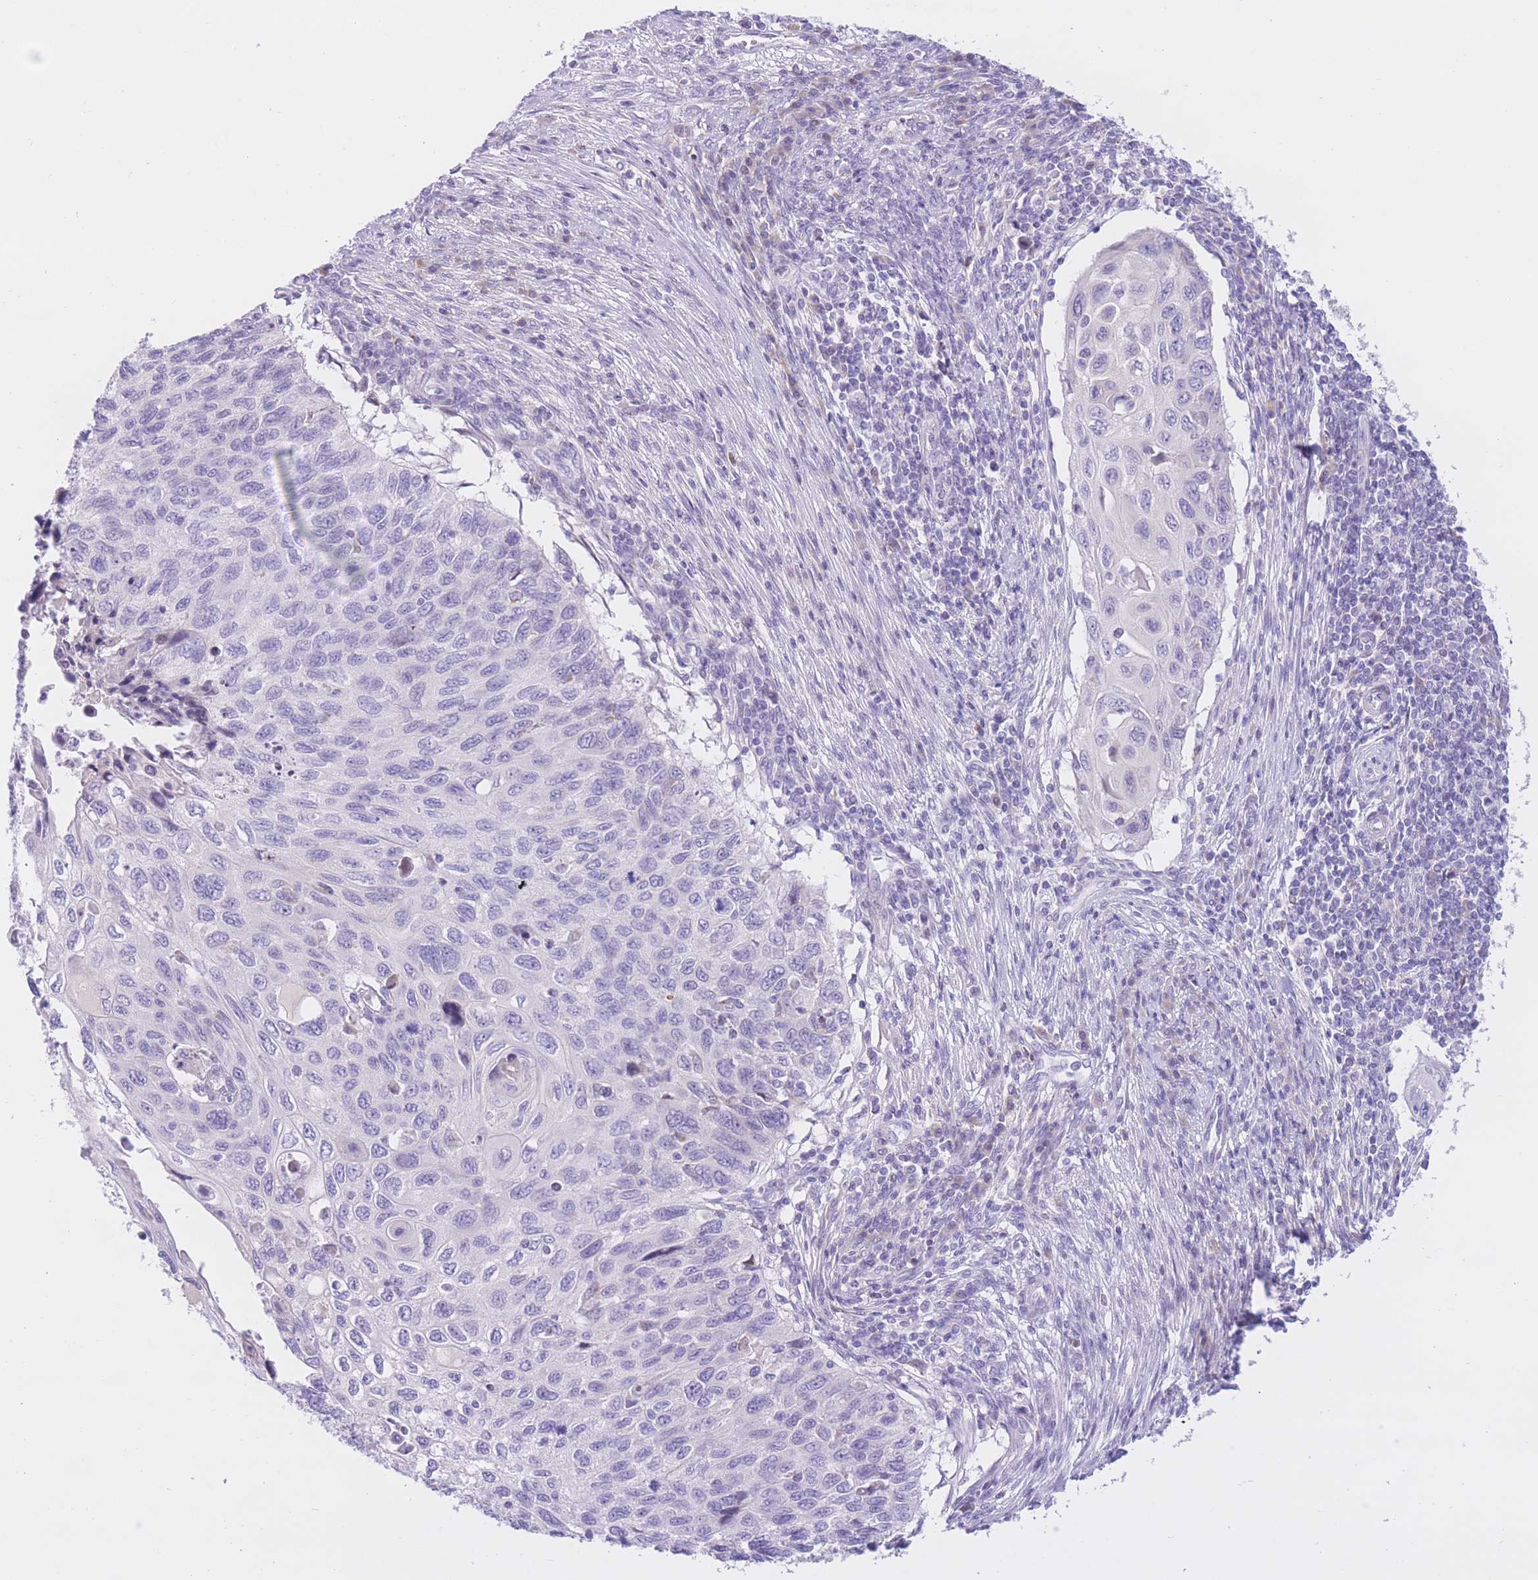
{"staining": {"intensity": "negative", "quantity": "none", "location": "none"}, "tissue": "cervical cancer", "cell_type": "Tumor cells", "image_type": "cancer", "snomed": [{"axis": "morphology", "description": "Squamous cell carcinoma, NOS"}, {"axis": "topography", "description": "Cervix"}], "caption": "There is no significant expression in tumor cells of squamous cell carcinoma (cervical).", "gene": "RPL39L", "patient": {"sex": "female", "age": 70}}